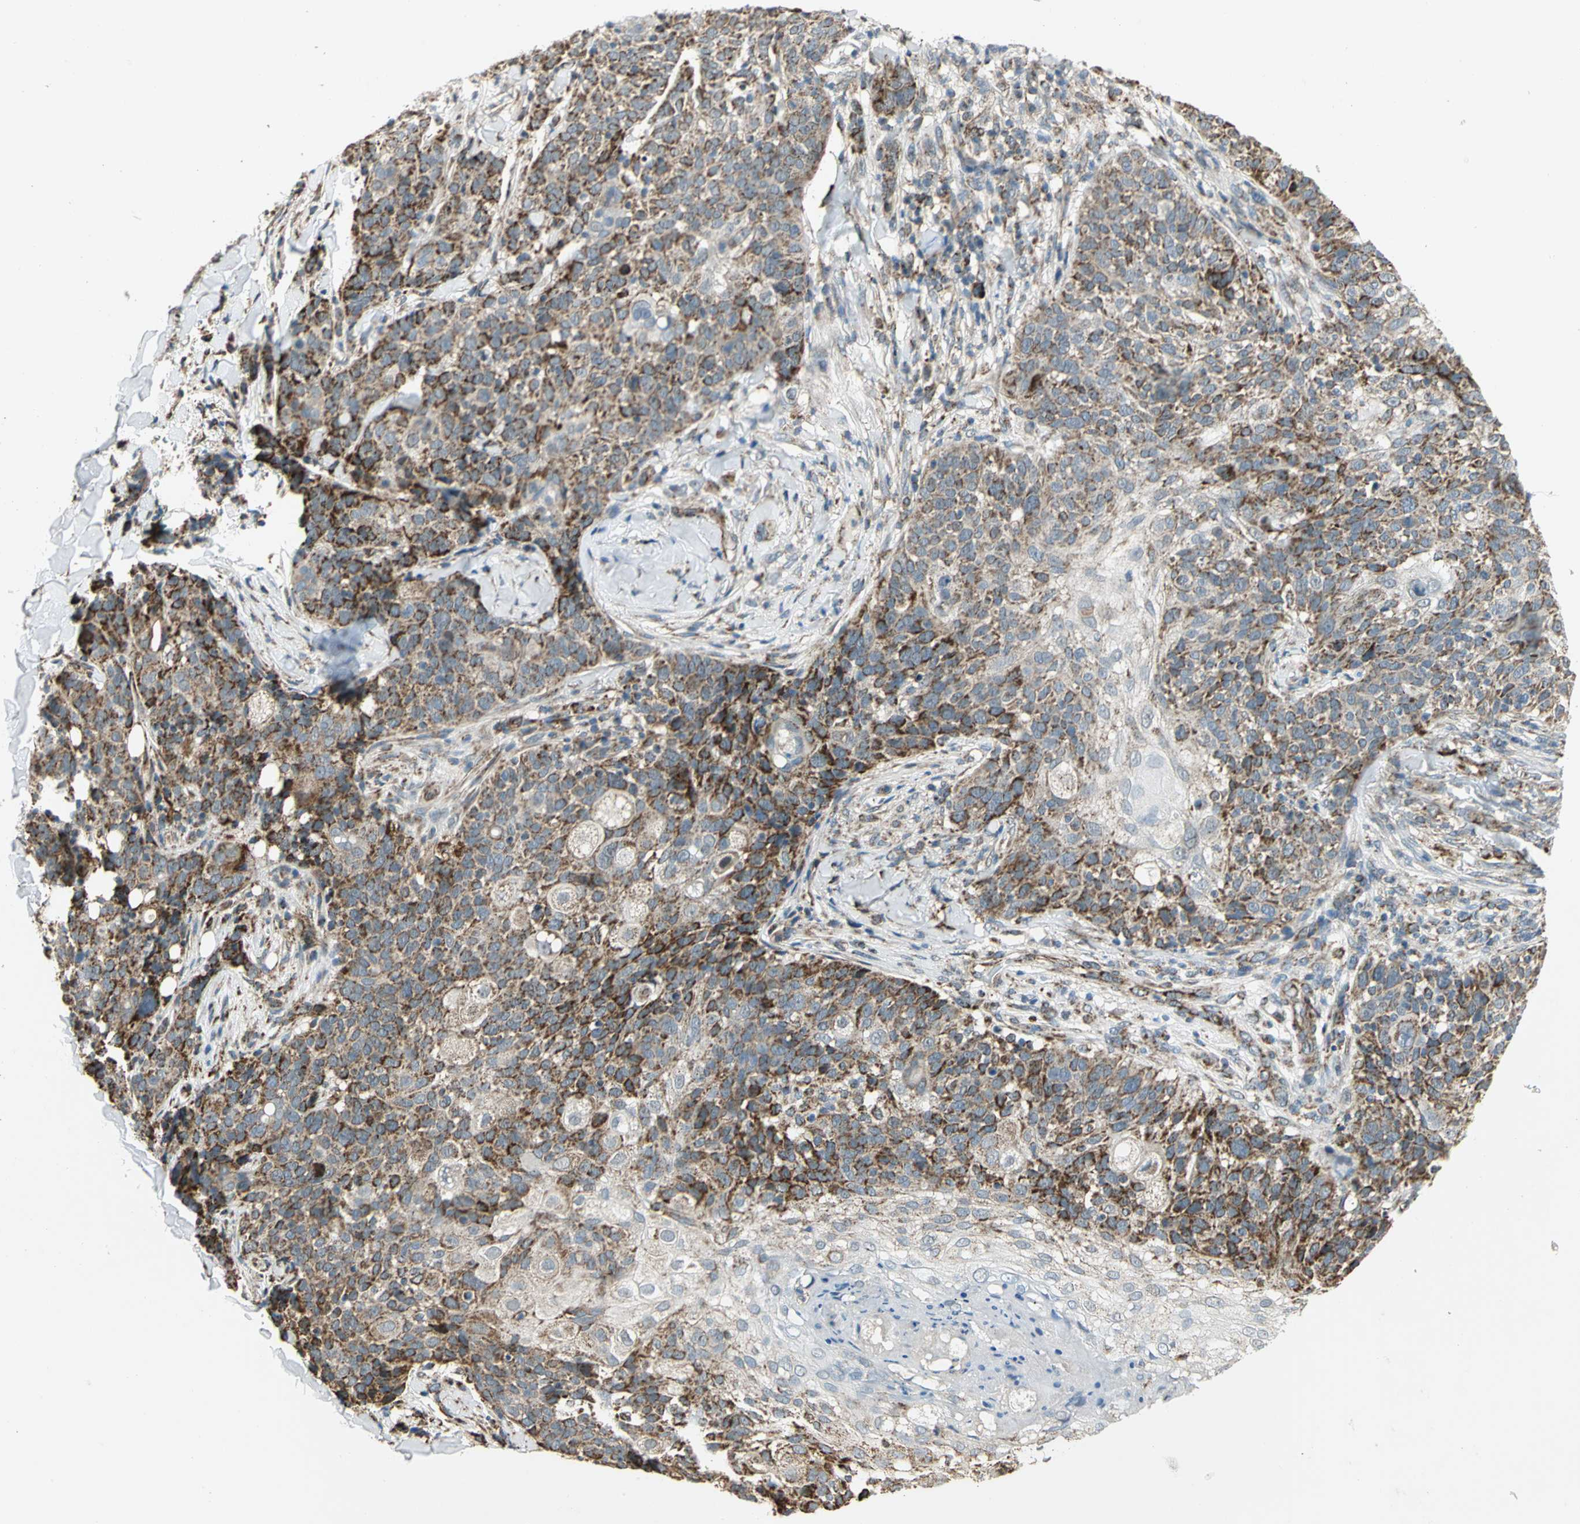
{"staining": {"intensity": "strong", "quantity": ">75%", "location": "cytoplasmic/membranous"}, "tissue": "skin cancer", "cell_type": "Tumor cells", "image_type": "cancer", "snomed": [{"axis": "morphology", "description": "Normal tissue, NOS"}, {"axis": "morphology", "description": "Squamous cell carcinoma, NOS"}, {"axis": "topography", "description": "Skin"}], "caption": "Protein expression analysis of human skin cancer (squamous cell carcinoma) reveals strong cytoplasmic/membranous expression in approximately >75% of tumor cells.", "gene": "MRPS22", "patient": {"sex": "female", "age": 83}}